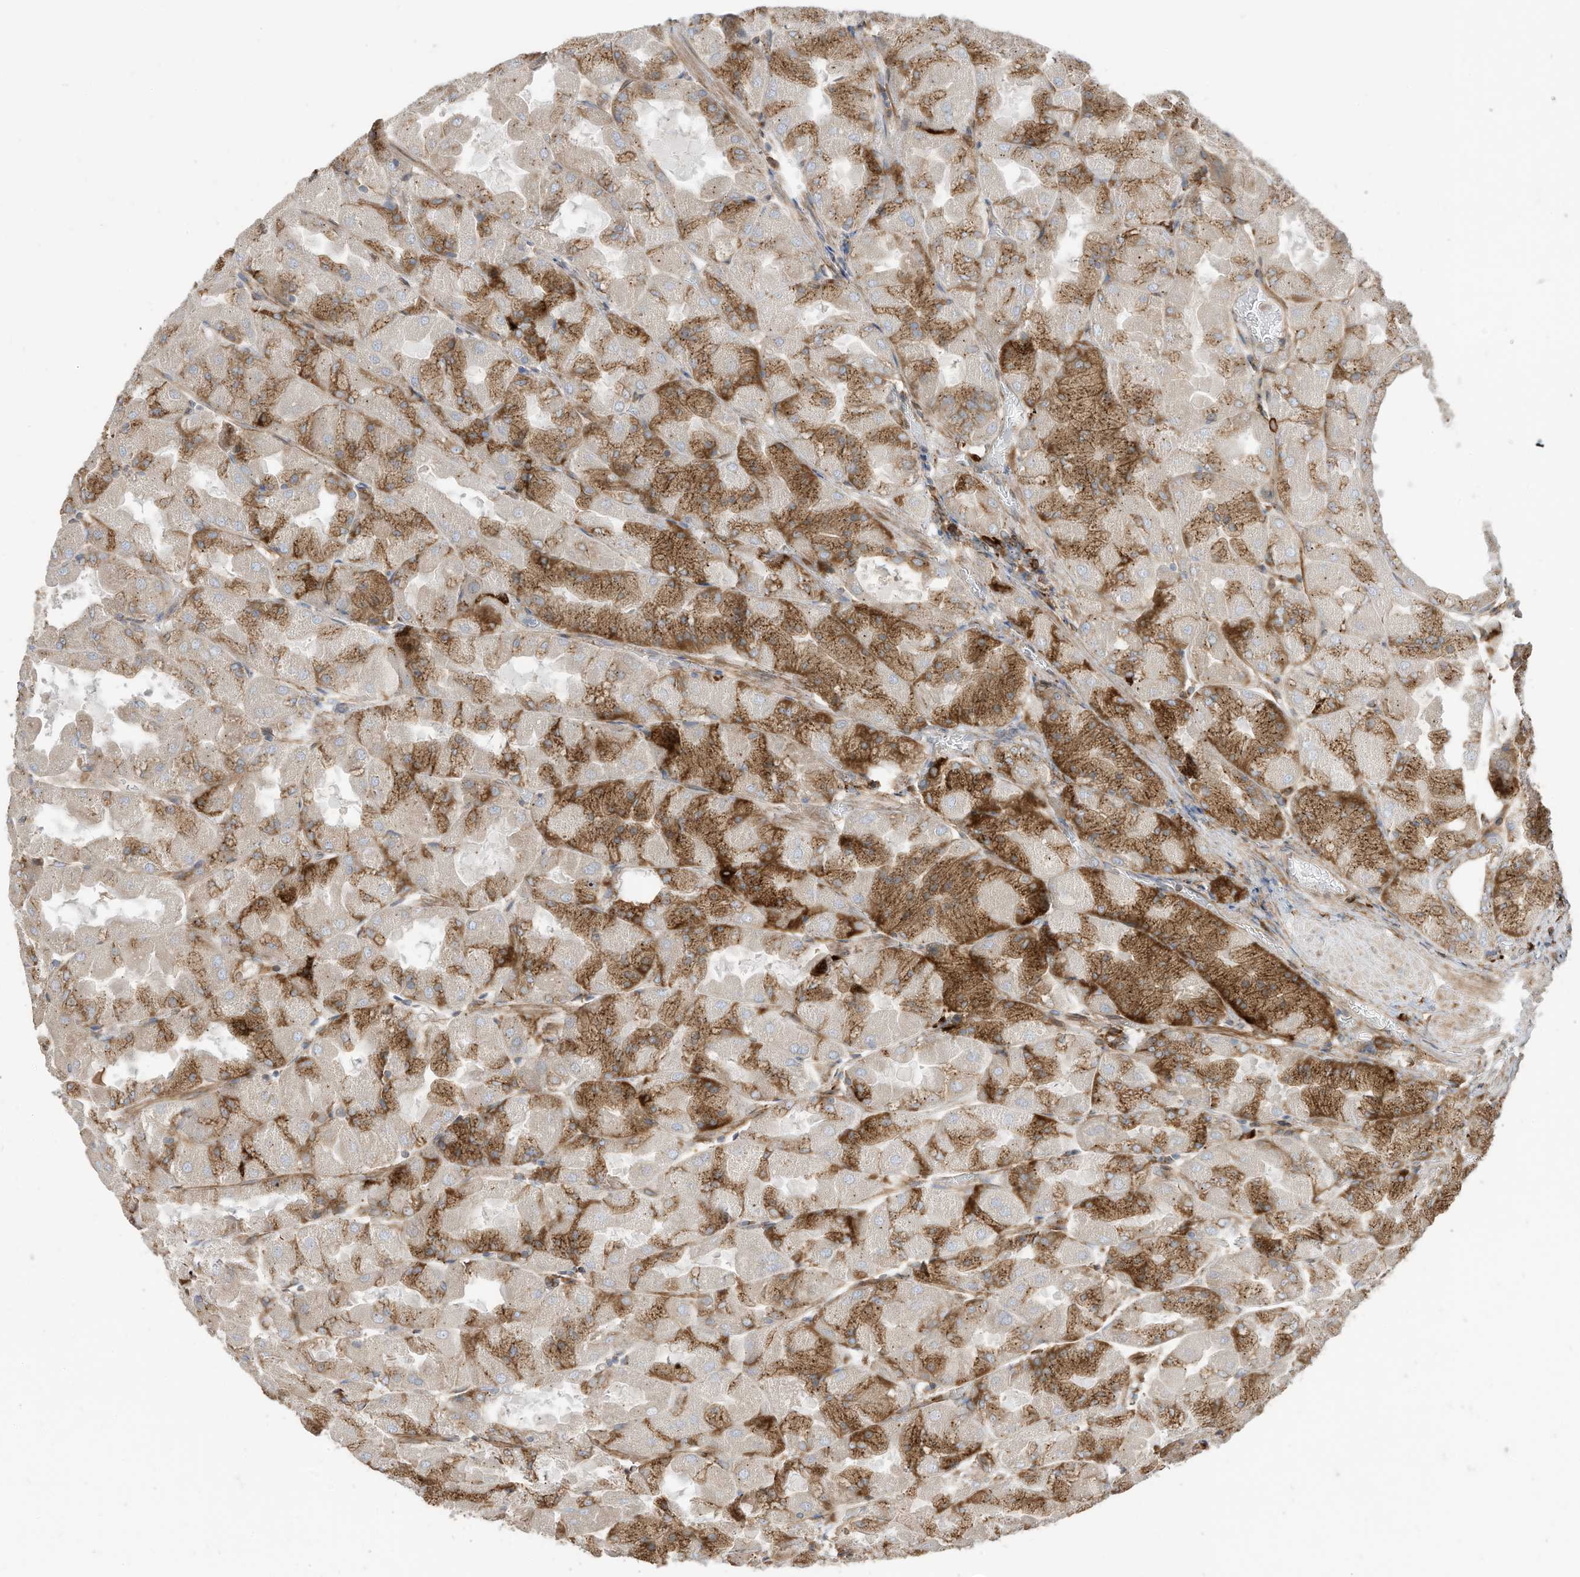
{"staining": {"intensity": "moderate", "quantity": ">75%", "location": "cytoplasmic/membranous"}, "tissue": "stomach", "cell_type": "Glandular cells", "image_type": "normal", "snomed": [{"axis": "morphology", "description": "Normal tissue, NOS"}, {"axis": "topography", "description": "Stomach"}], "caption": "This is a histology image of immunohistochemistry staining of benign stomach, which shows moderate positivity in the cytoplasmic/membranous of glandular cells.", "gene": "TRNAU1AP", "patient": {"sex": "female", "age": 61}}